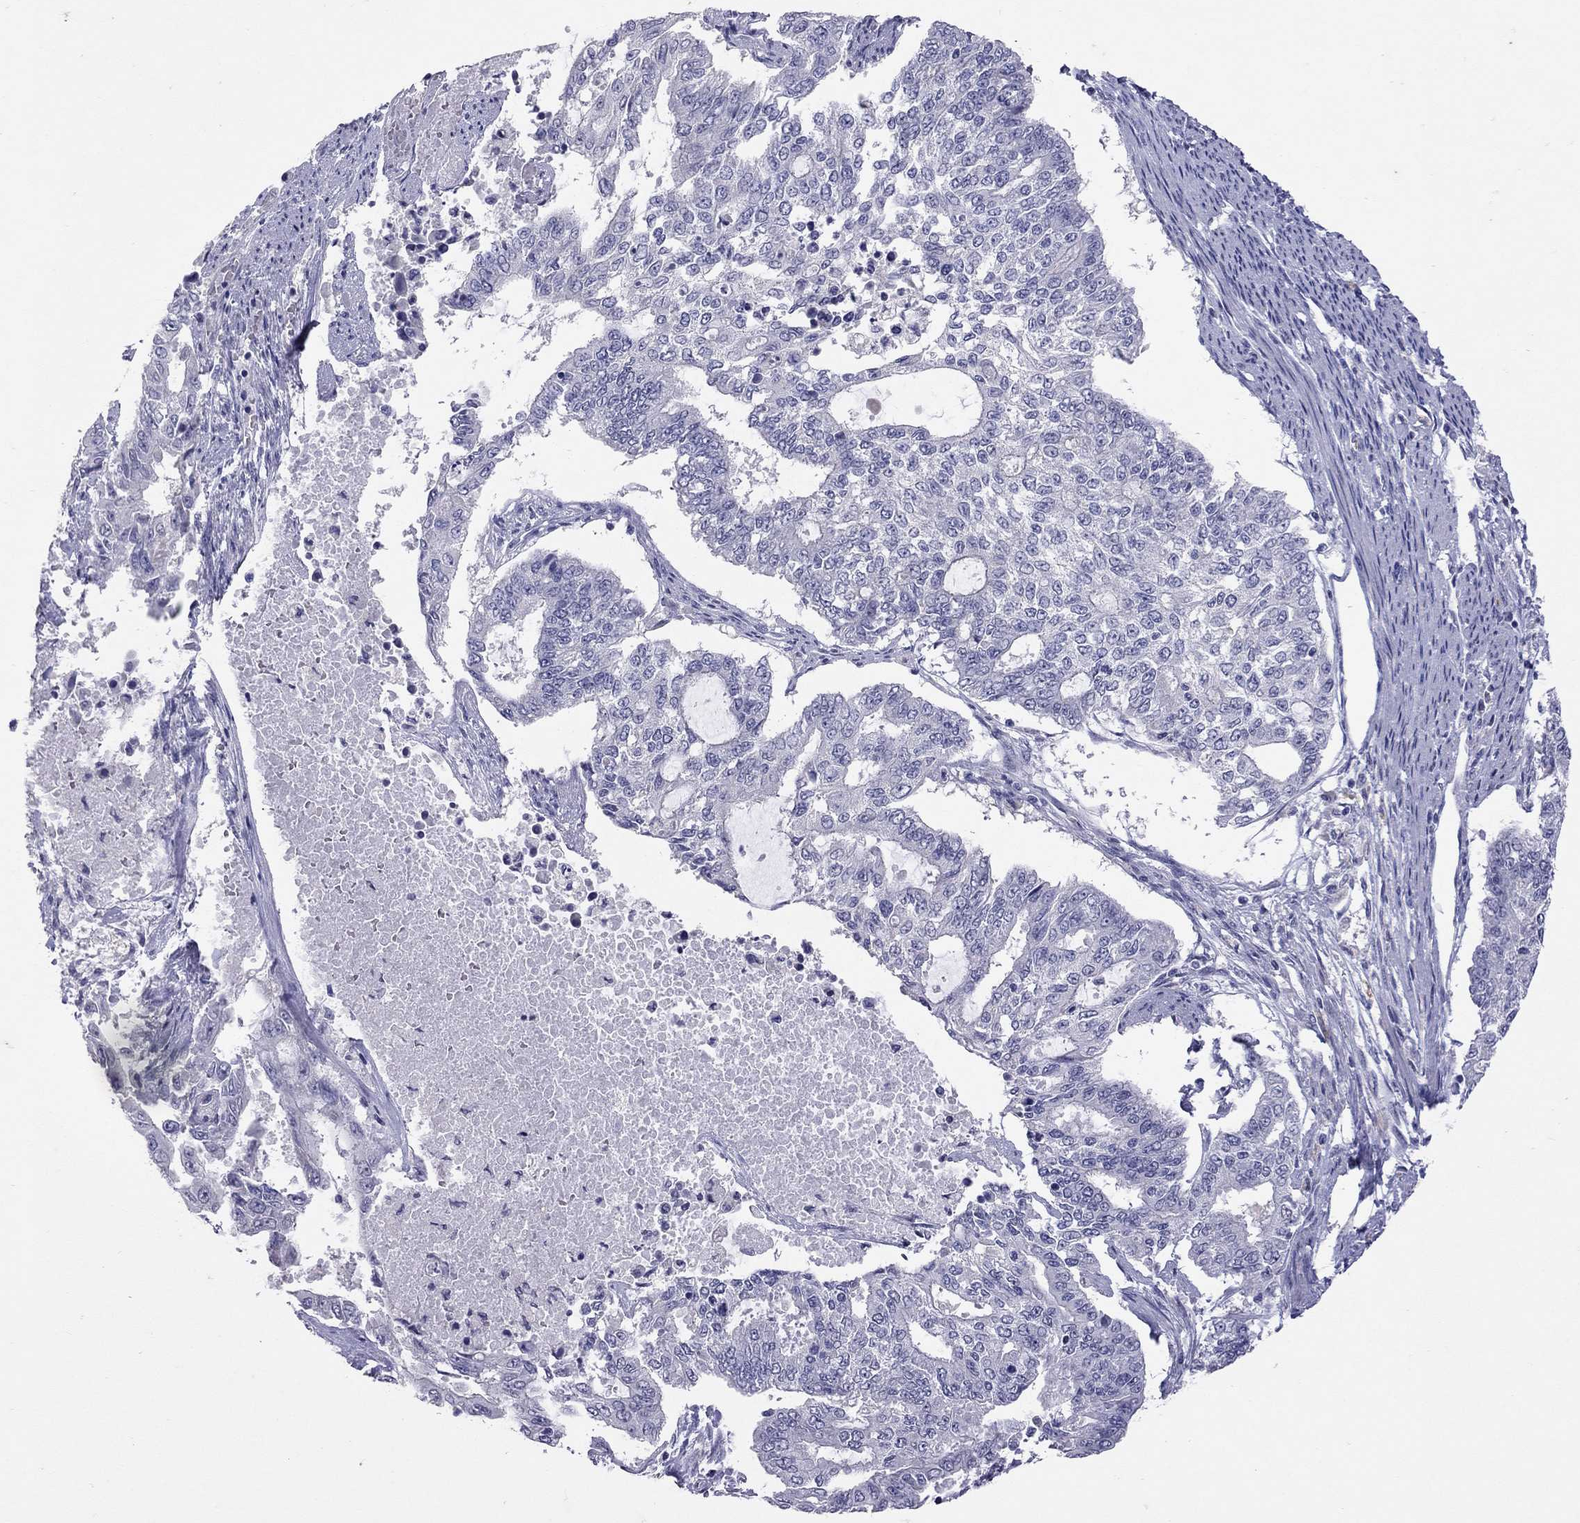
{"staining": {"intensity": "negative", "quantity": "none", "location": "none"}, "tissue": "endometrial cancer", "cell_type": "Tumor cells", "image_type": "cancer", "snomed": [{"axis": "morphology", "description": "Adenocarcinoma, NOS"}, {"axis": "topography", "description": "Uterus"}], "caption": "IHC of endometrial cancer (adenocarcinoma) reveals no expression in tumor cells. The staining was performed using DAB (3,3'-diaminobenzidine) to visualize the protein expression in brown, while the nuclei were stained in blue with hematoxylin (Magnification: 20x).", "gene": "SLAMF1", "patient": {"sex": "female", "age": 59}}